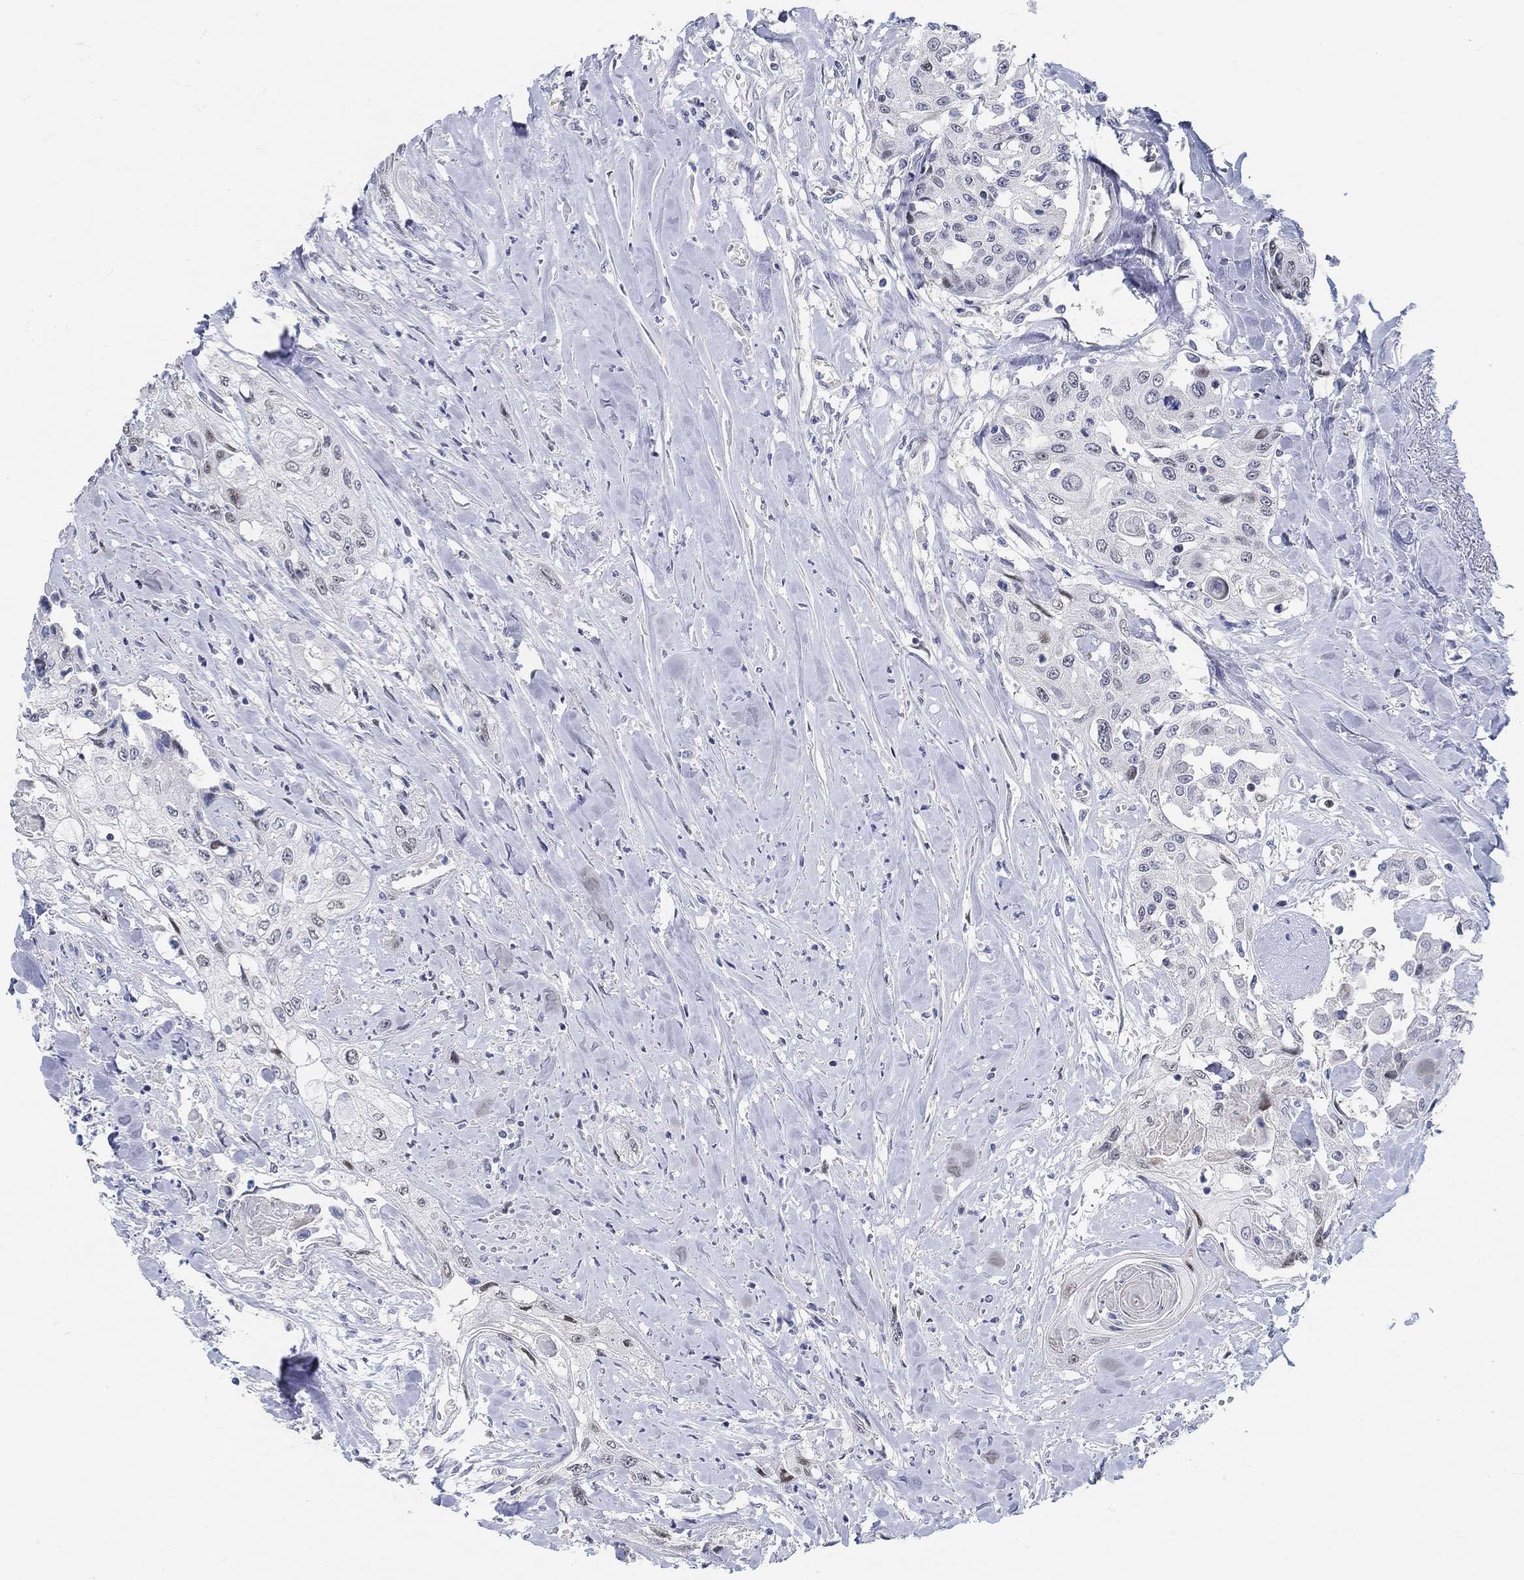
{"staining": {"intensity": "negative", "quantity": "none", "location": "none"}, "tissue": "head and neck cancer", "cell_type": "Tumor cells", "image_type": "cancer", "snomed": [{"axis": "morphology", "description": "Normal tissue, NOS"}, {"axis": "morphology", "description": "Squamous cell carcinoma, NOS"}, {"axis": "topography", "description": "Oral tissue"}, {"axis": "topography", "description": "Peripheral nerve tissue"}, {"axis": "topography", "description": "Head-Neck"}], "caption": "Immunohistochemistry (IHC) image of human squamous cell carcinoma (head and neck) stained for a protein (brown), which reveals no positivity in tumor cells.", "gene": "SNTG2", "patient": {"sex": "female", "age": 59}}